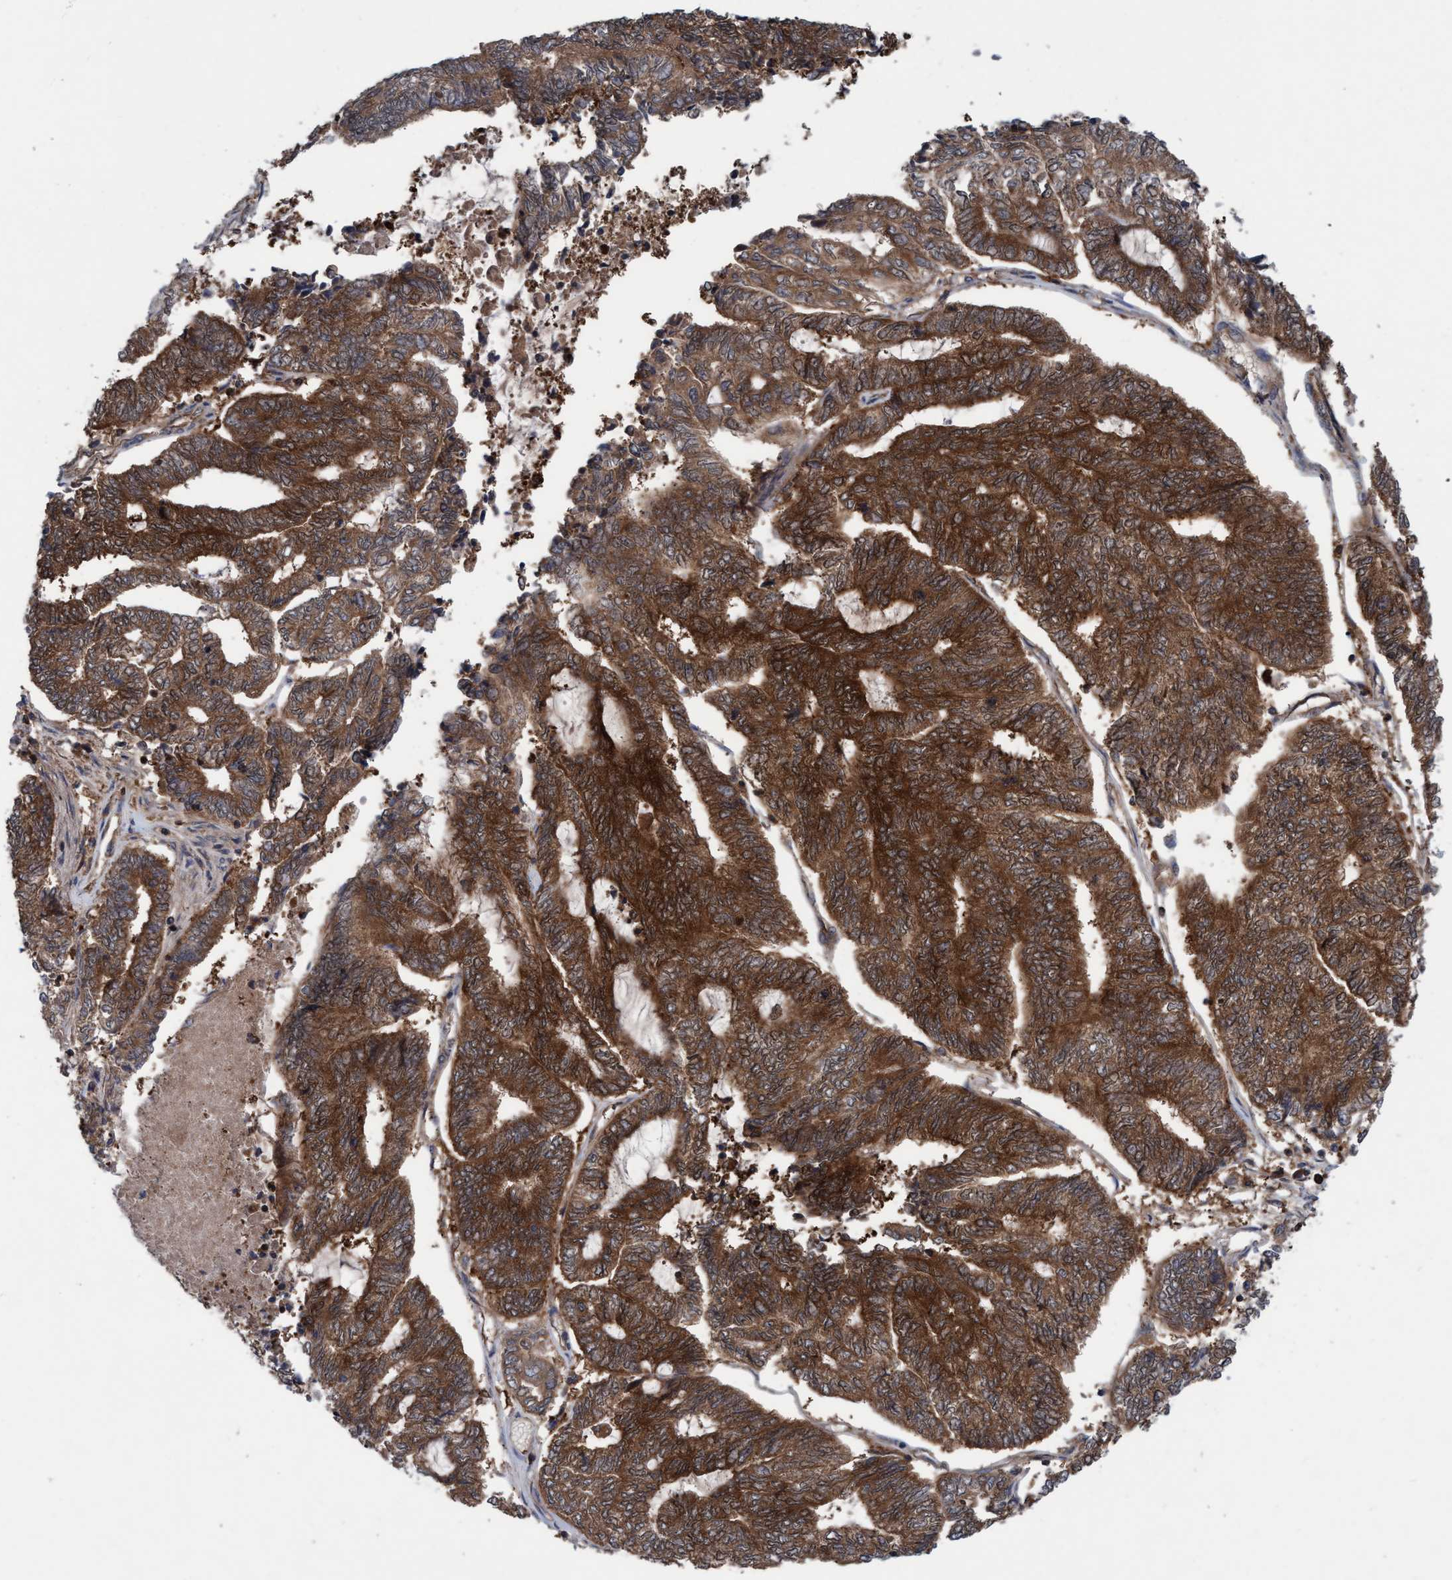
{"staining": {"intensity": "strong", "quantity": ">75%", "location": "cytoplasmic/membranous"}, "tissue": "endometrial cancer", "cell_type": "Tumor cells", "image_type": "cancer", "snomed": [{"axis": "morphology", "description": "Adenocarcinoma, NOS"}, {"axis": "topography", "description": "Uterus"}, {"axis": "topography", "description": "Endometrium"}], "caption": "This histopathology image reveals adenocarcinoma (endometrial) stained with IHC to label a protein in brown. The cytoplasmic/membranous of tumor cells show strong positivity for the protein. Nuclei are counter-stained blue.", "gene": "GLOD4", "patient": {"sex": "female", "age": 70}}